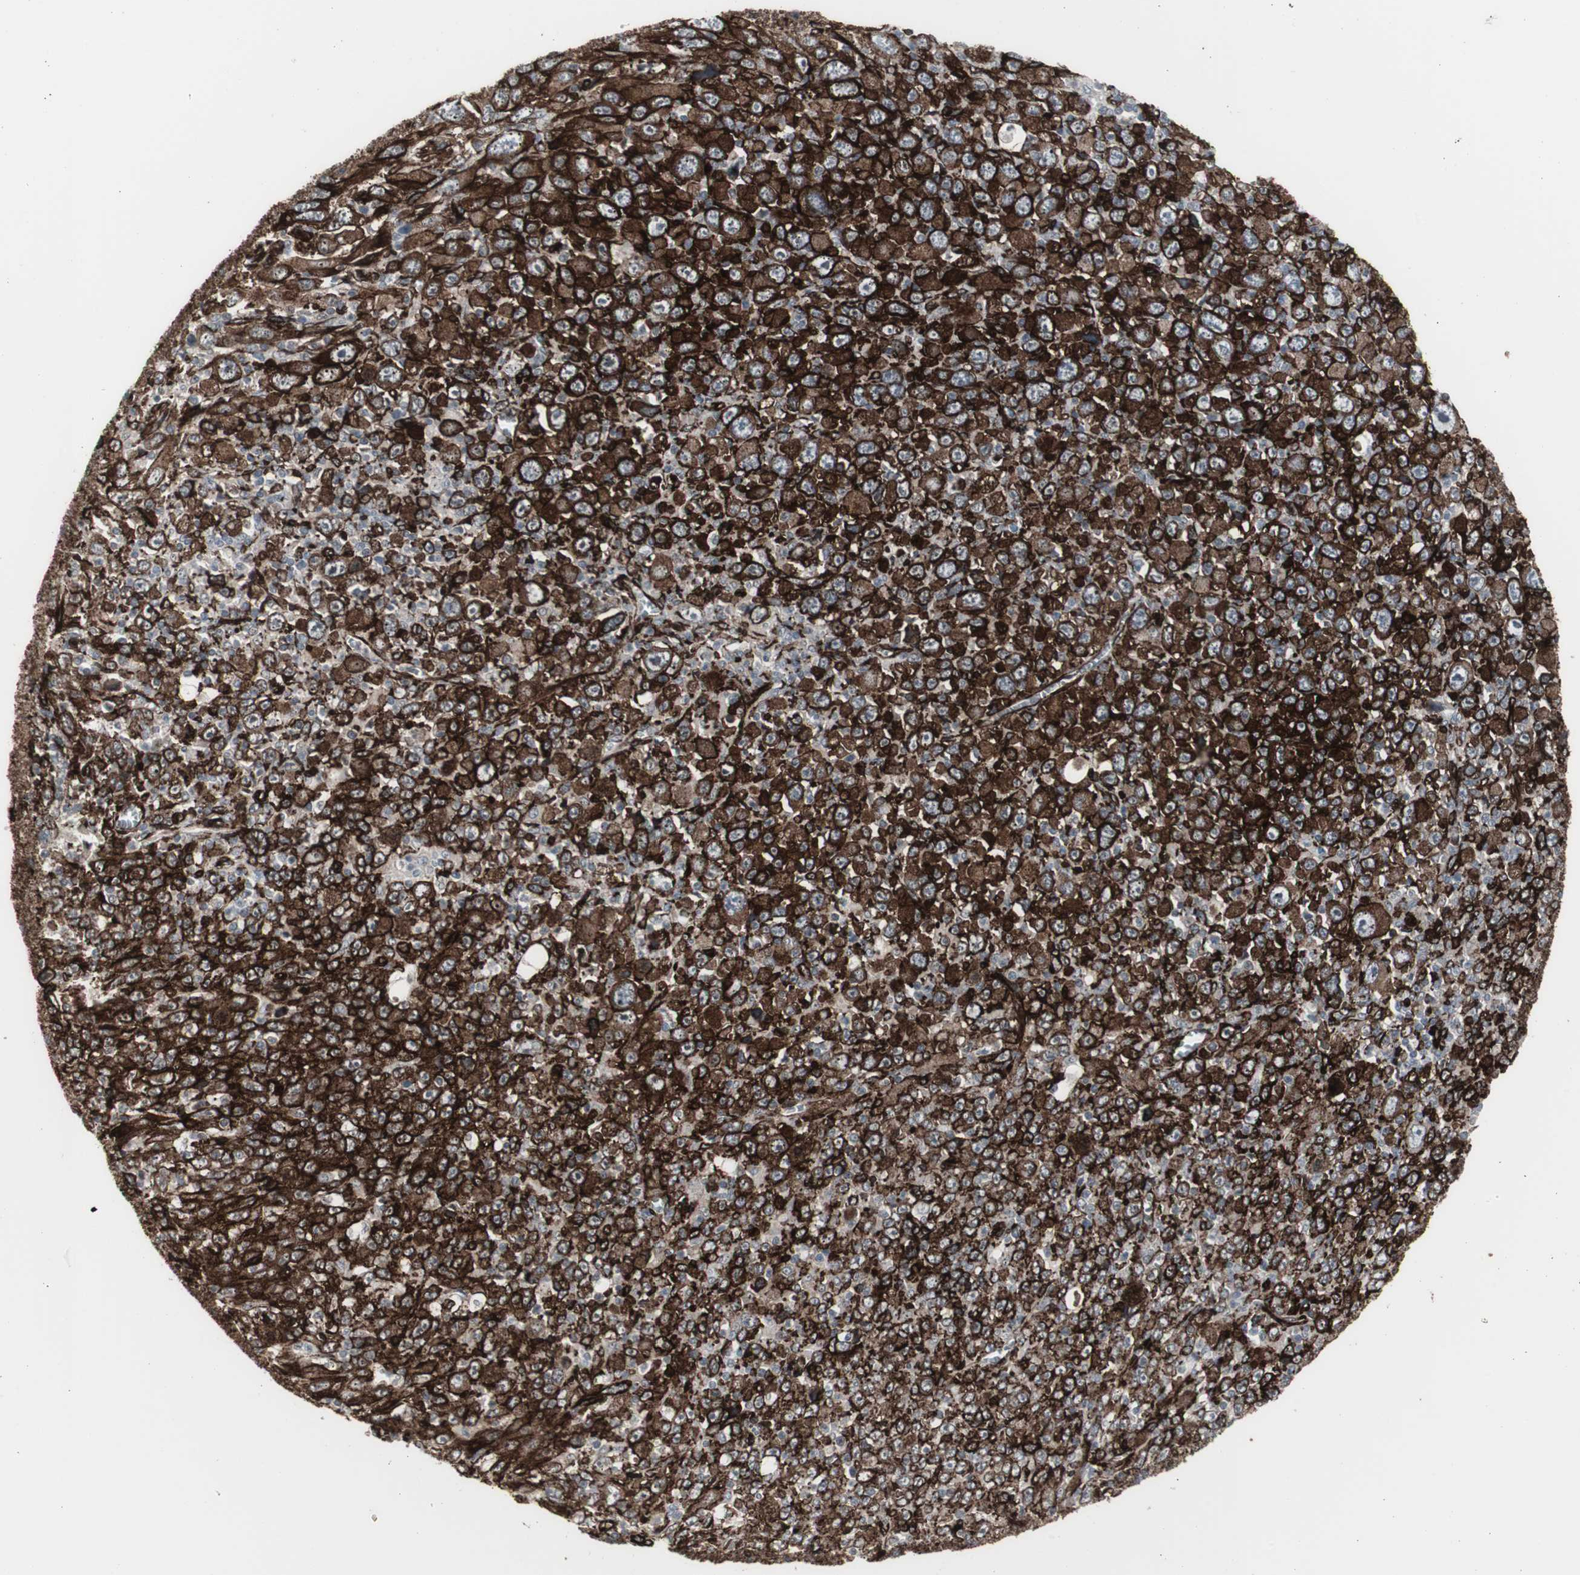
{"staining": {"intensity": "strong", "quantity": ">75%", "location": "cytoplasmic/membranous"}, "tissue": "melanoma", "cell_type": "Tumor cells", "image_type": "cancer", "snomed": [{"axis": "morphology", "description": "Malignant melanoma, Metastatic site"}, {"axis": "topography", "description": "Skin"}], "caption": "A photomicrograph of malignant melanoma (metastatic site) stained for a protein demonstrates strong cytoplasmic/membranous brown staining in tumor cells.", "gene": "PDGFA", "patient": {"sex": "female", "age": 56}}